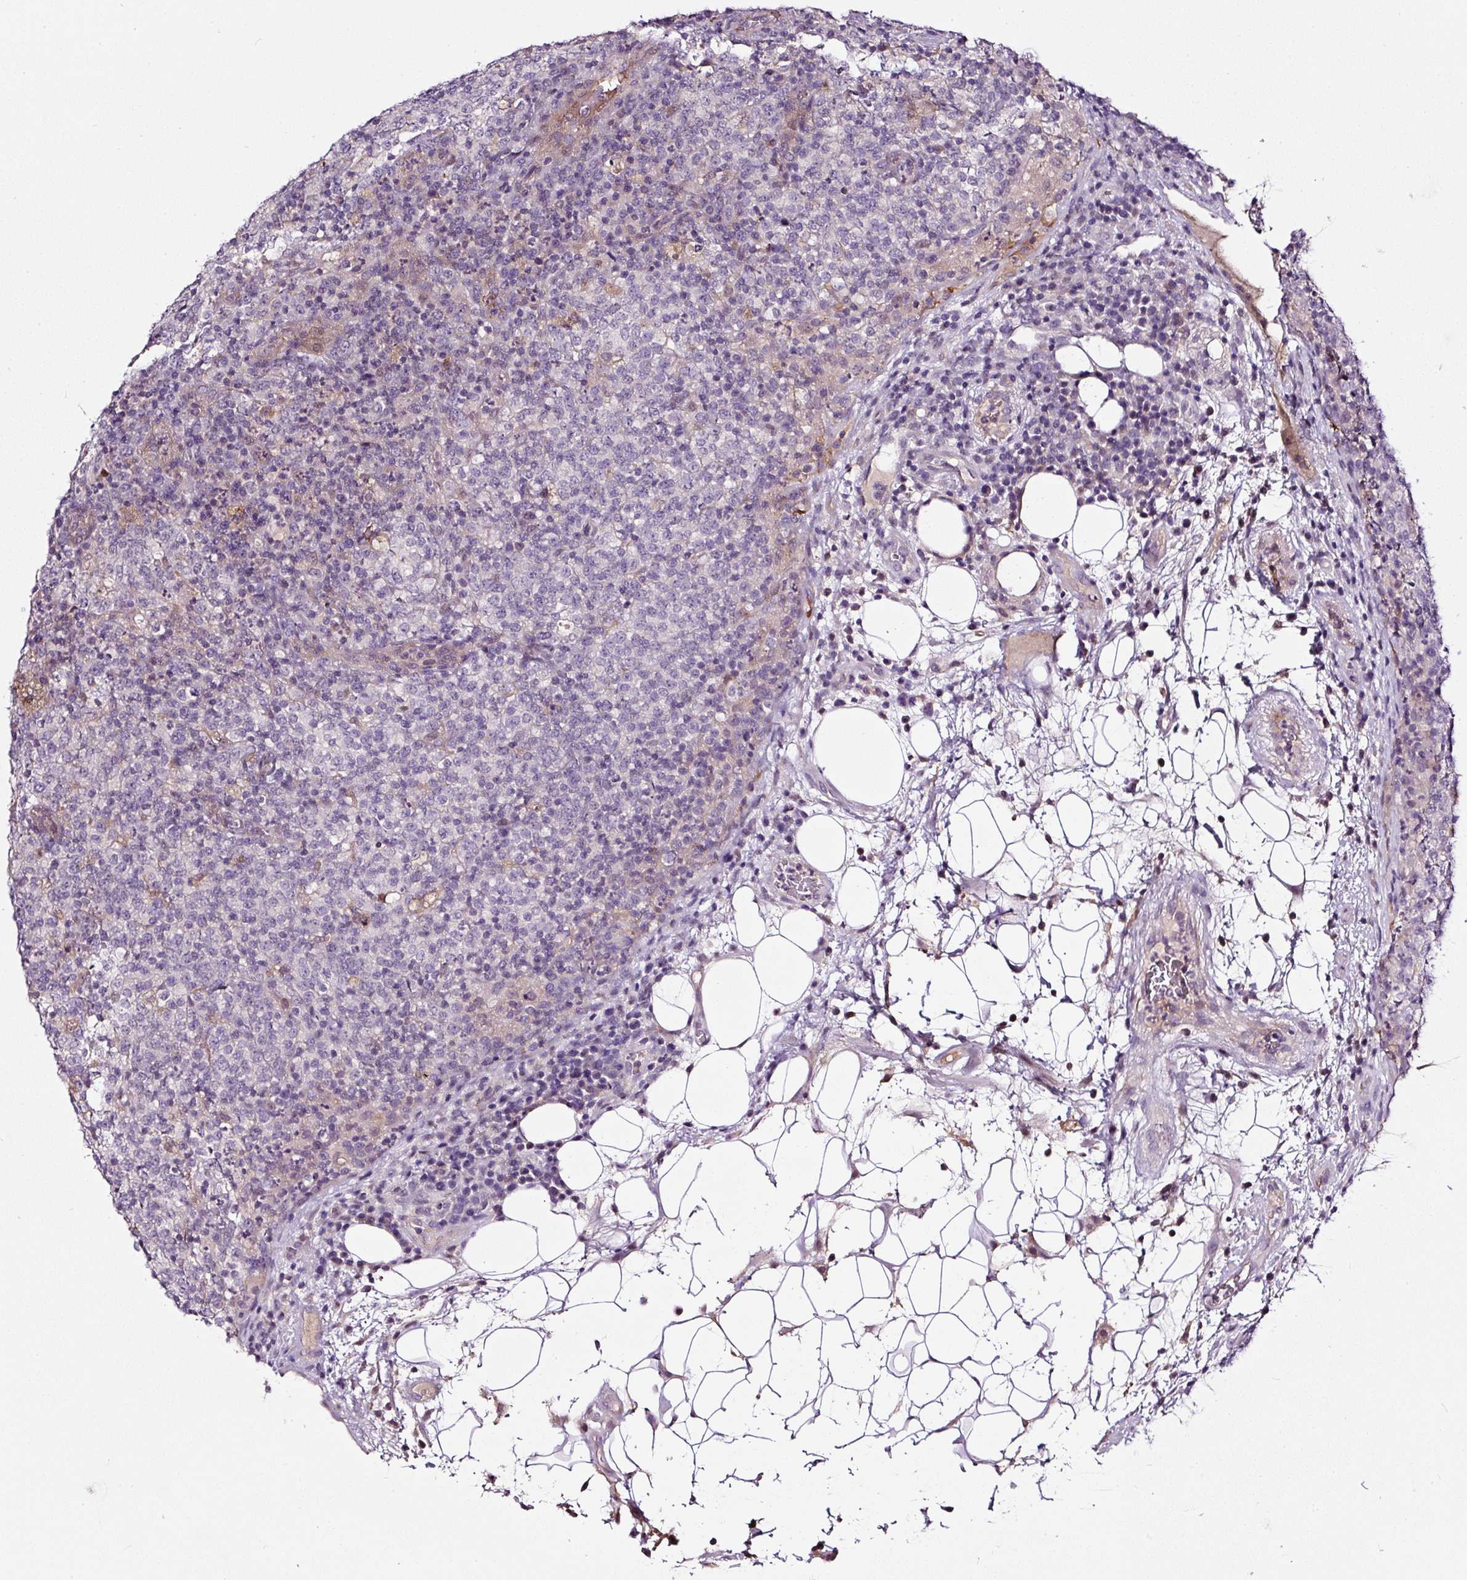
{"staining": {"intensity": "negative", "quantity": "none", "location": "none"}, "tissue": "lymphoma", "cell_type": "Tumor cells", "image_type": "cancer", "snomed": [{"axis": "morphology", "description": "Malignant lymphoma, non-Hodgkin's type, High grade"}, {"axis": "topography", "description": "Lymph node"}], "caption": "Tumor cells show no significant protein staining in lymphoma.", "gene": "LRRC24", "patient": {"sex": "male", "age": 54}}